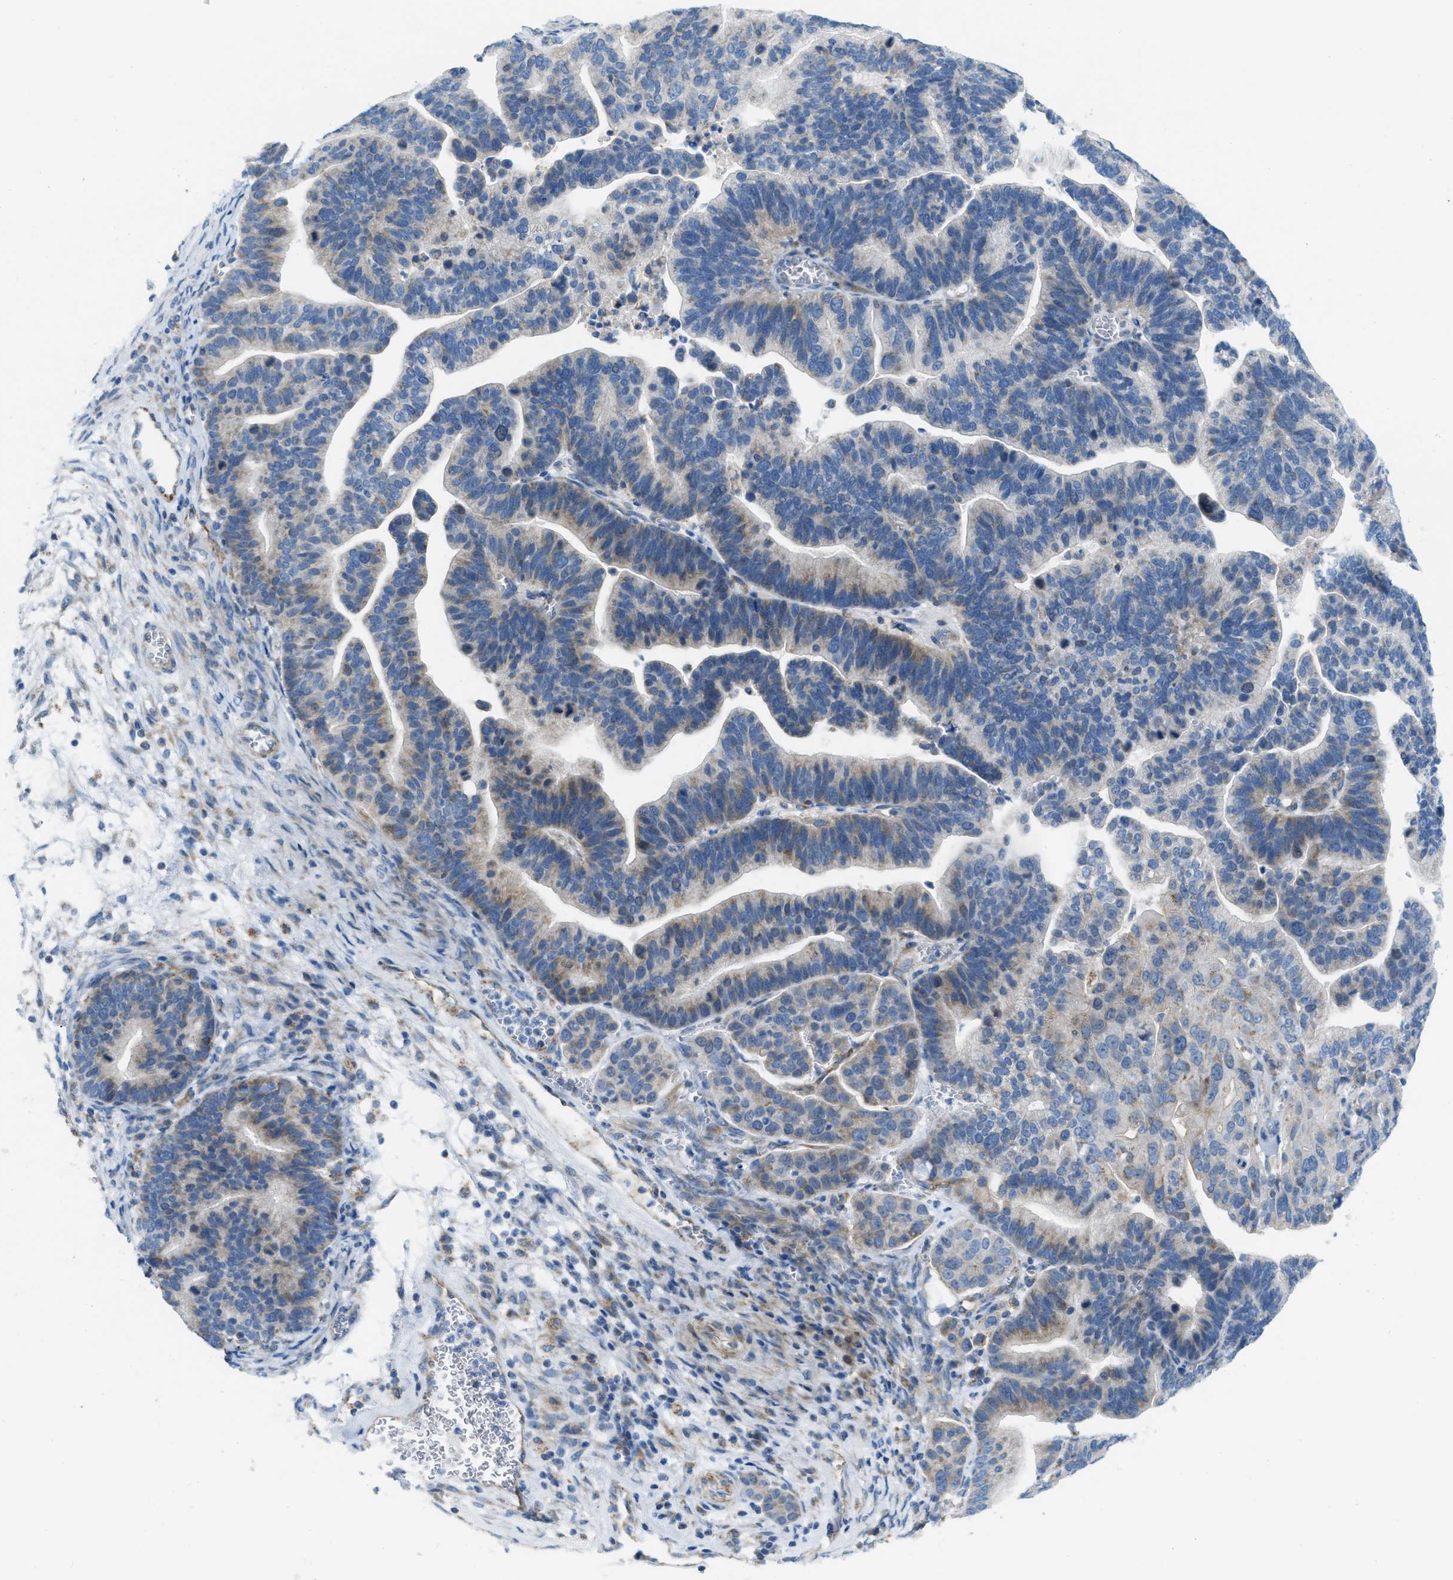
{"staining": {"intensity": "weak", "quantity": "25%-75%", "location": "cytoplasmic/membranous"}, "tissue": "ovarian cancer", "cell_type": "Tumor cells", "image_type": "cancer", "snomed": [{"axis": "morphology", "description": "Cystadenocarcinoma, serous, NOS"}, {"axis": "topography", "description": "Ovary"}], "caption": "Serous cystadenocarcinoma (ovarian) was stained to show a protein in brown. There is low levels of weak cytoplasmic/membranous staining in about 25%-75% of tumor cells.", "gene": "JADE1", "patient": {"sex": "female", "age": 56}}